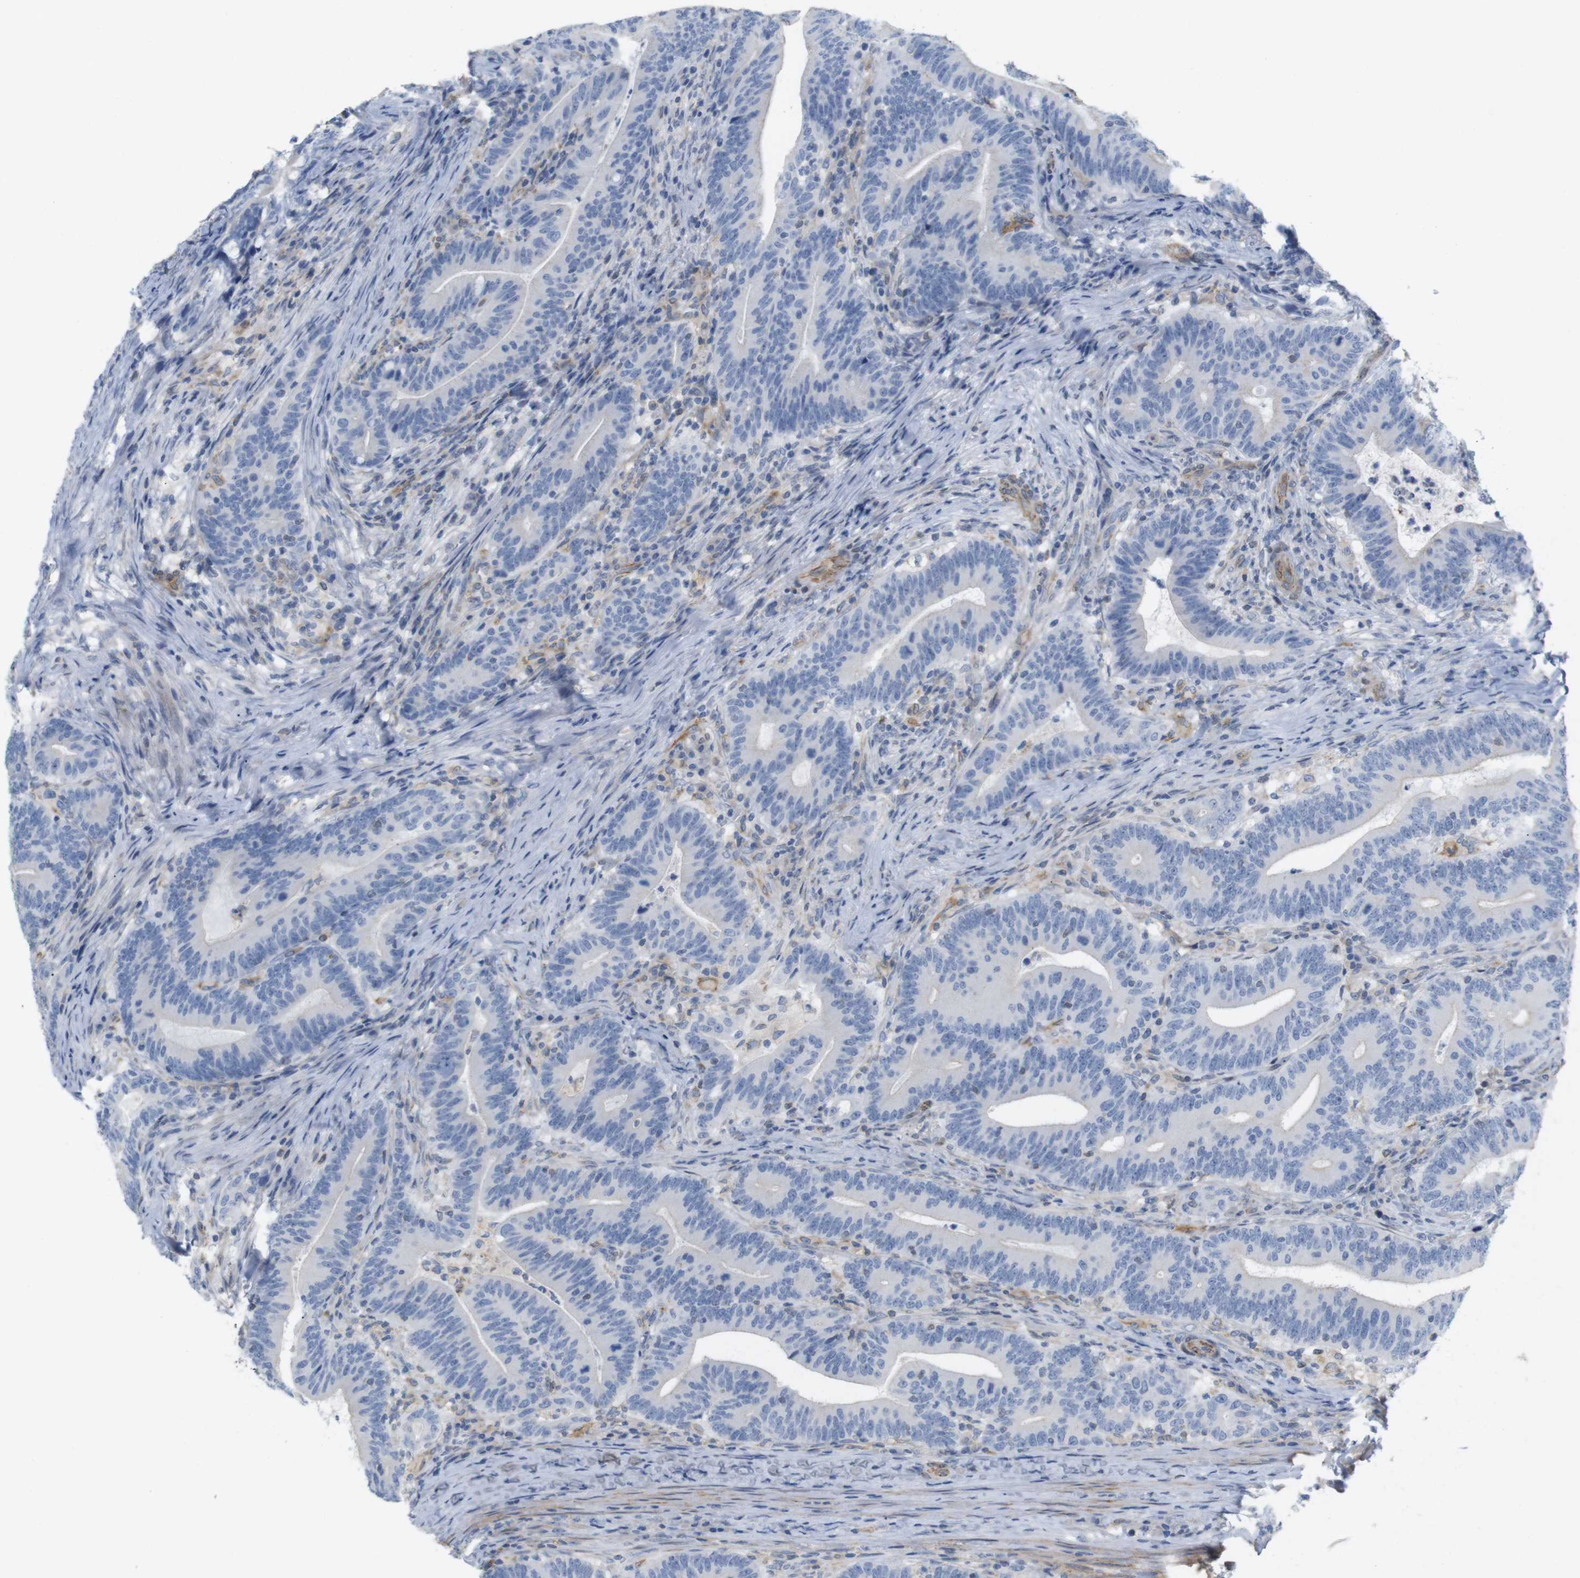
{"staining": {"intensity": "negative", "quantity": "none", "location": "none"}, "tissue": "colorectal cancer", "cell_type": "Tumor cells", "image_type": "cancer", "snomed": [{"axis": "morphology", "description": "Normal tissue, NOS"}, {"axis": "morphology", "description": "Adenocarcinoma, NOS"}, {"axis": "topography", "description": "Colon"}], "caption": "Colorectal adenocarcinoma stained for a protein using immunohistochemistry (IHC) reveals no staining tumor cells.", "gene": "ITPR1", "patient": {"sex": "female", "age": 66}}